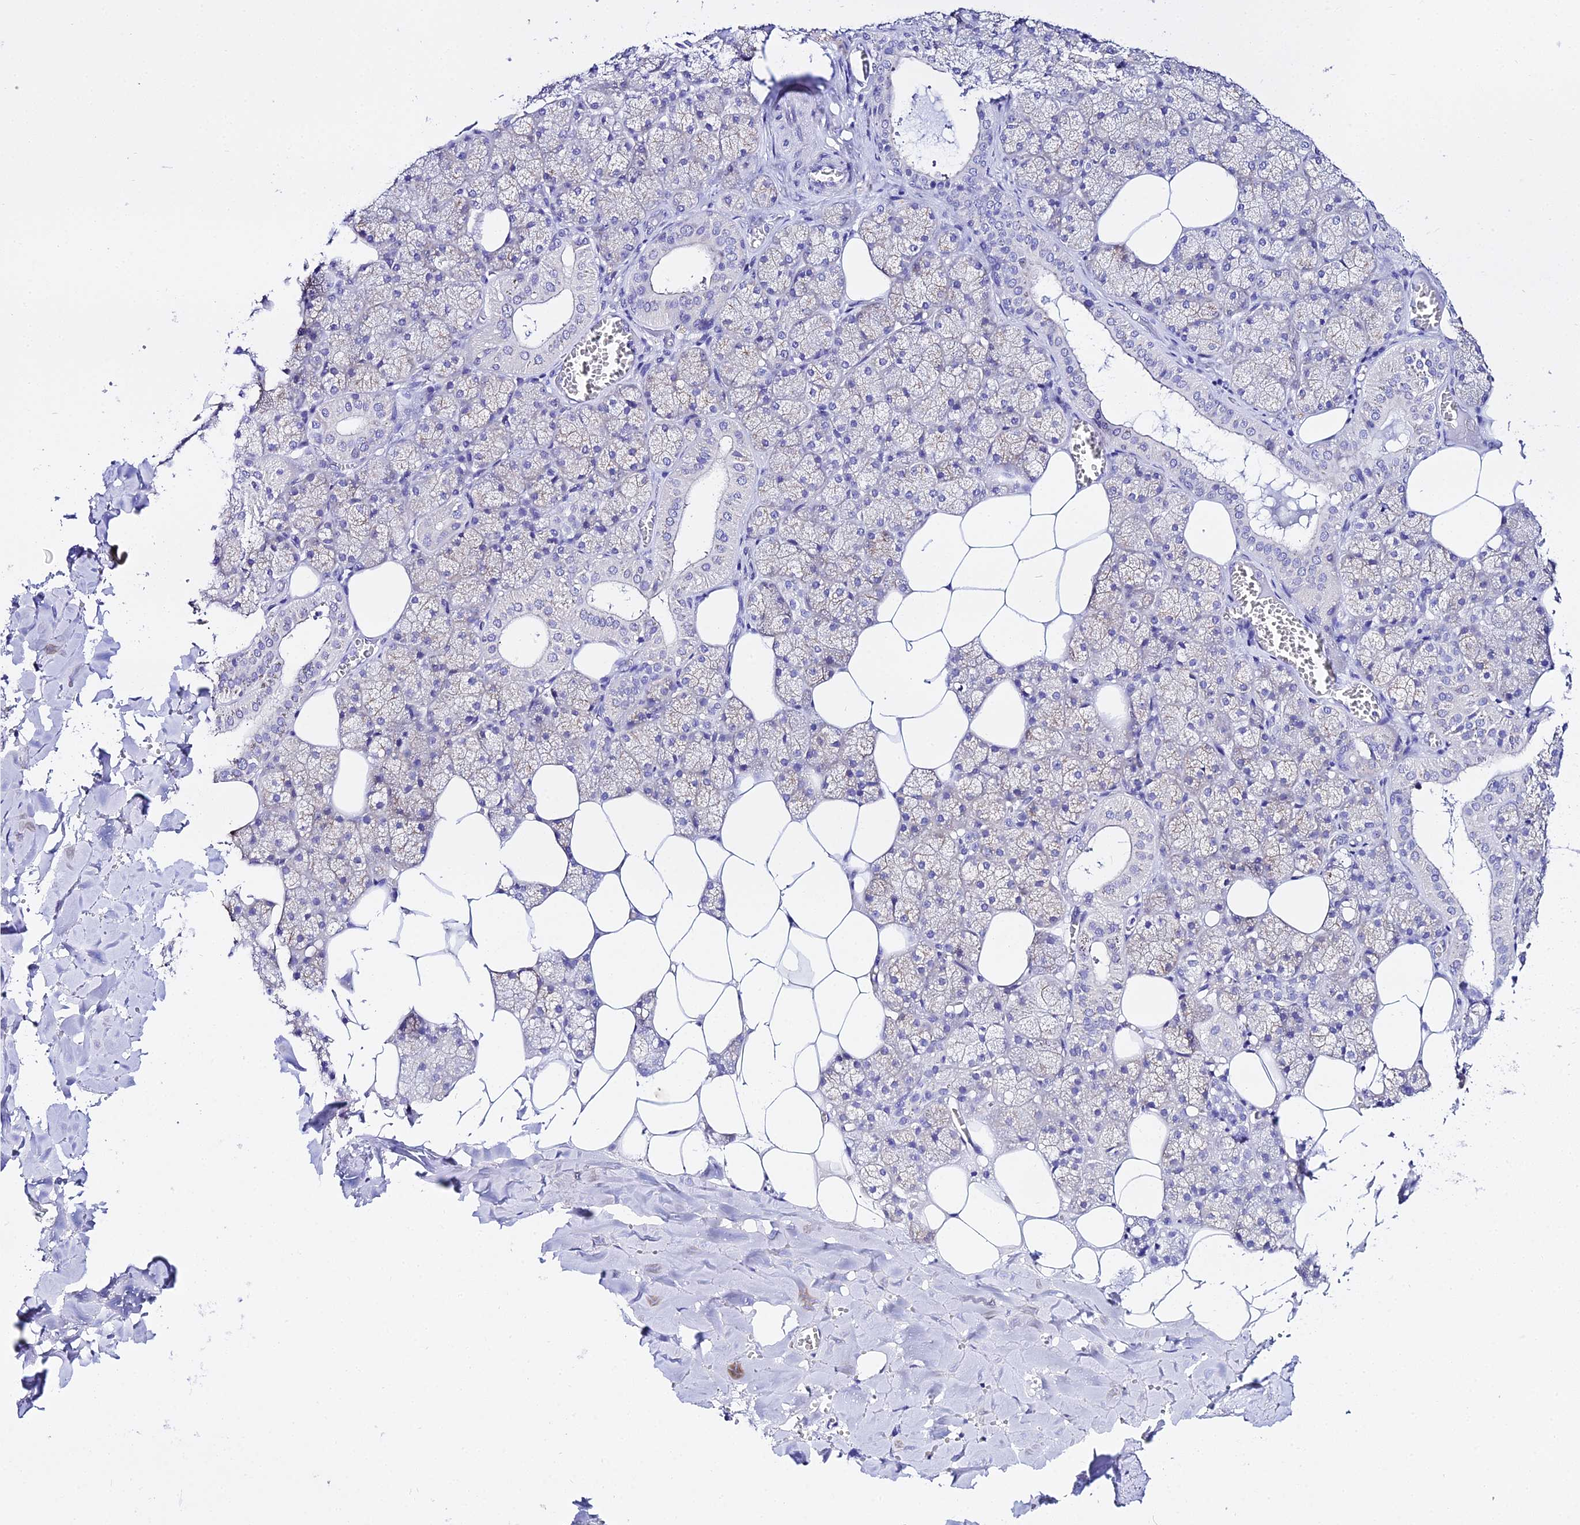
{"staining": {"intensity": "weak", "quantity": "<25%", "location": "cytoplasmic/membranous"}, "tissue": "salivary gland", "cell_type": "Glandular cells", "image_type": "normal", "snomed": [{"axis": "morphology", "description": "Normal tissue, NOS"}, {"axis": "topography", "description": "Salivary gland"}], "caption": "Immunohistochemistry photomicrograph of benign salivary gland: human salivary gland stained with DAB exhibits no significant protein staining in glandular cells.", "gene": "ATG16L2", "patient": {"sex": "male", "age": 62}}